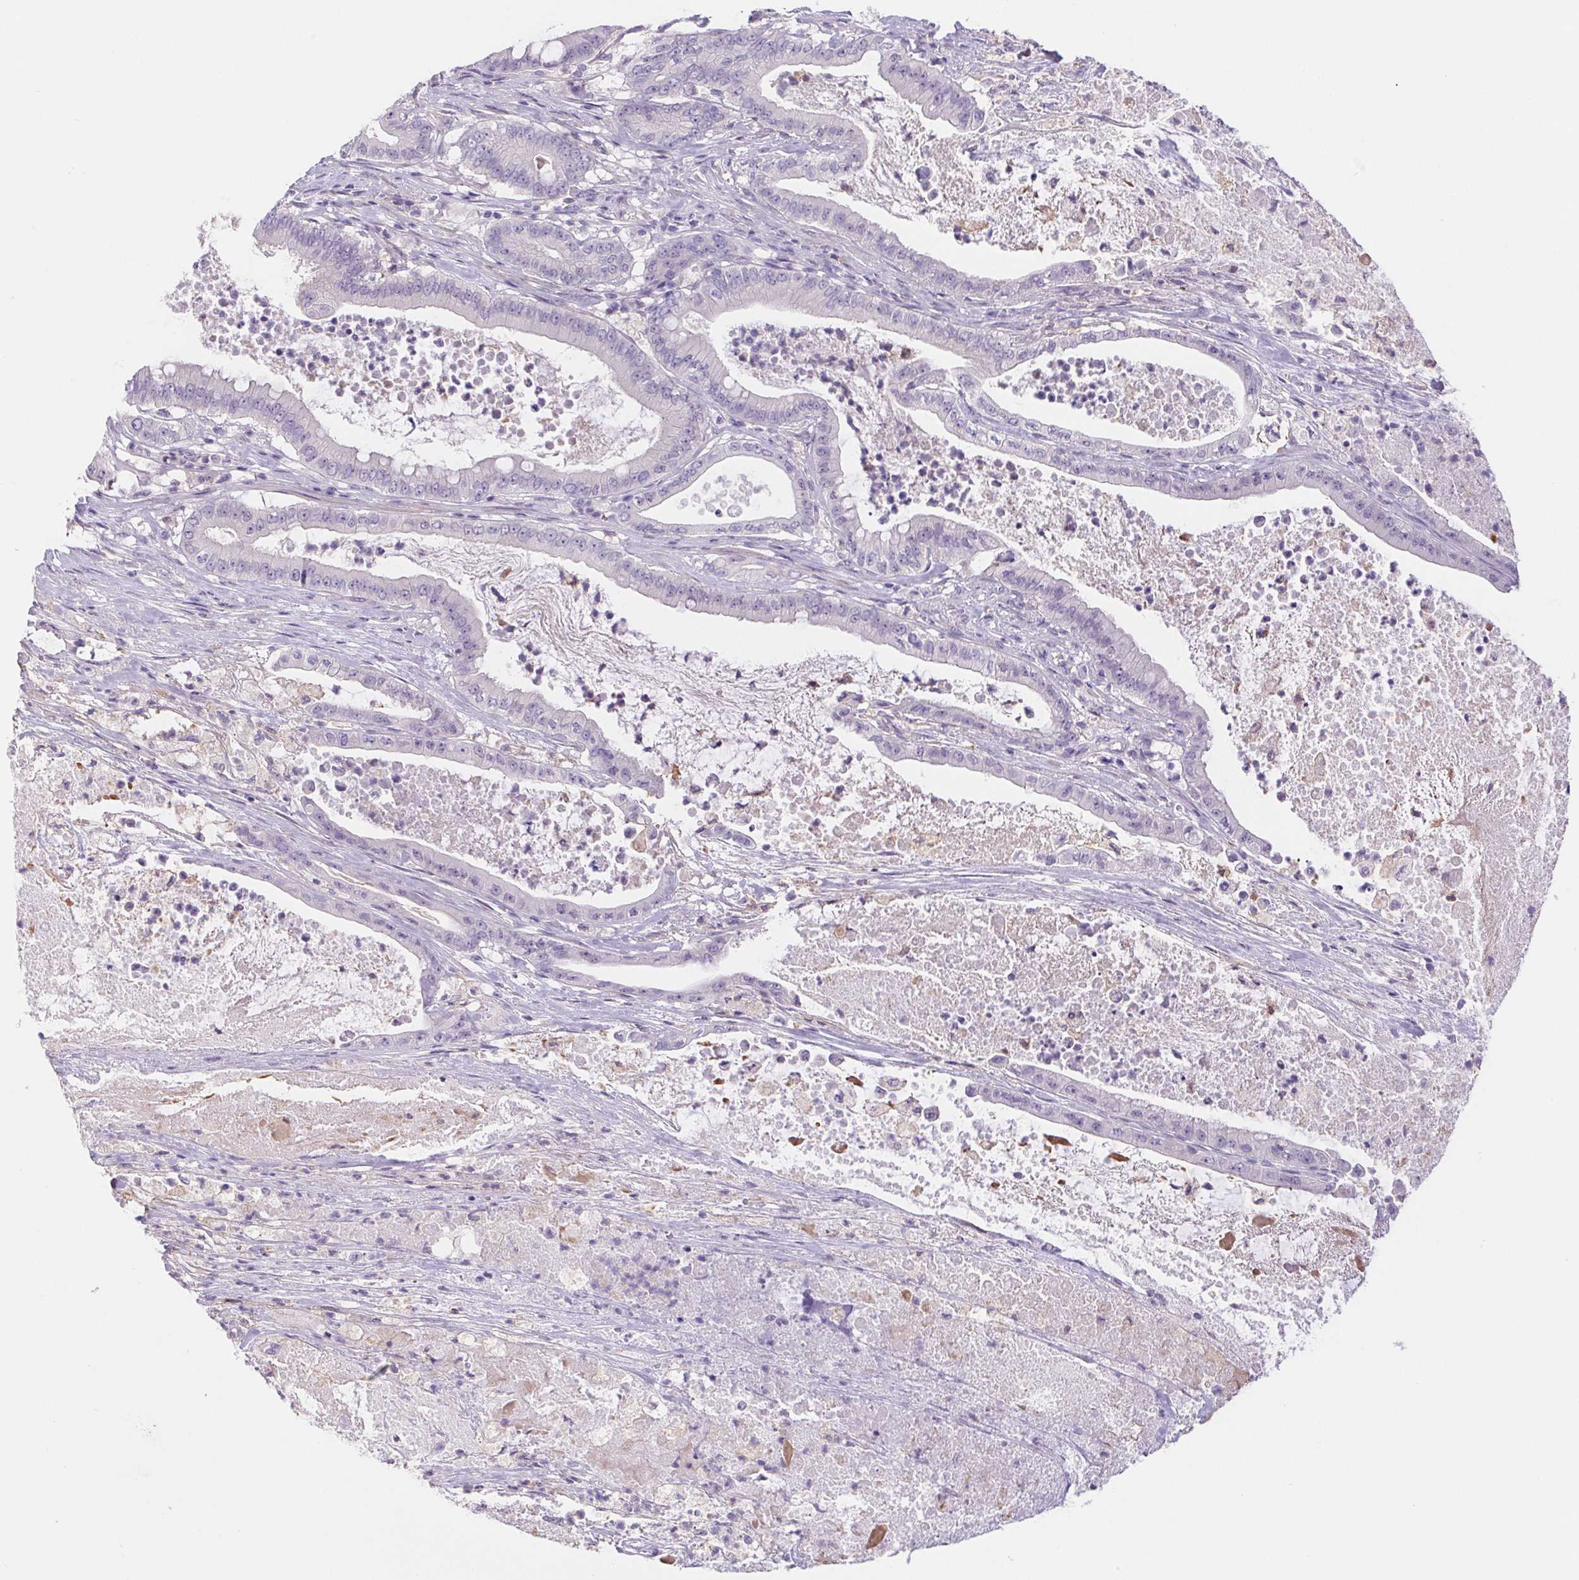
{"staining": {"intensity": "negative", "quantity": "none", "location": "none"}, "tissue": "pancreatic cancer", "cell_type": "Tumor cells", "image_type": "cancer", "snomed": [{"axis": "morphology", "description": "Adenocarcinoma, NOS"}, {"axis": "topography", "description": "Pancreas"}], "caption": "The immunohistochemistry (IHC) image has no significant positivity in tumor cells of pancreatic cancer (adenocarcinoma) tissue.", "gene": "DYNC2LI1", "patient": {"sex": "male", "age": 71}}